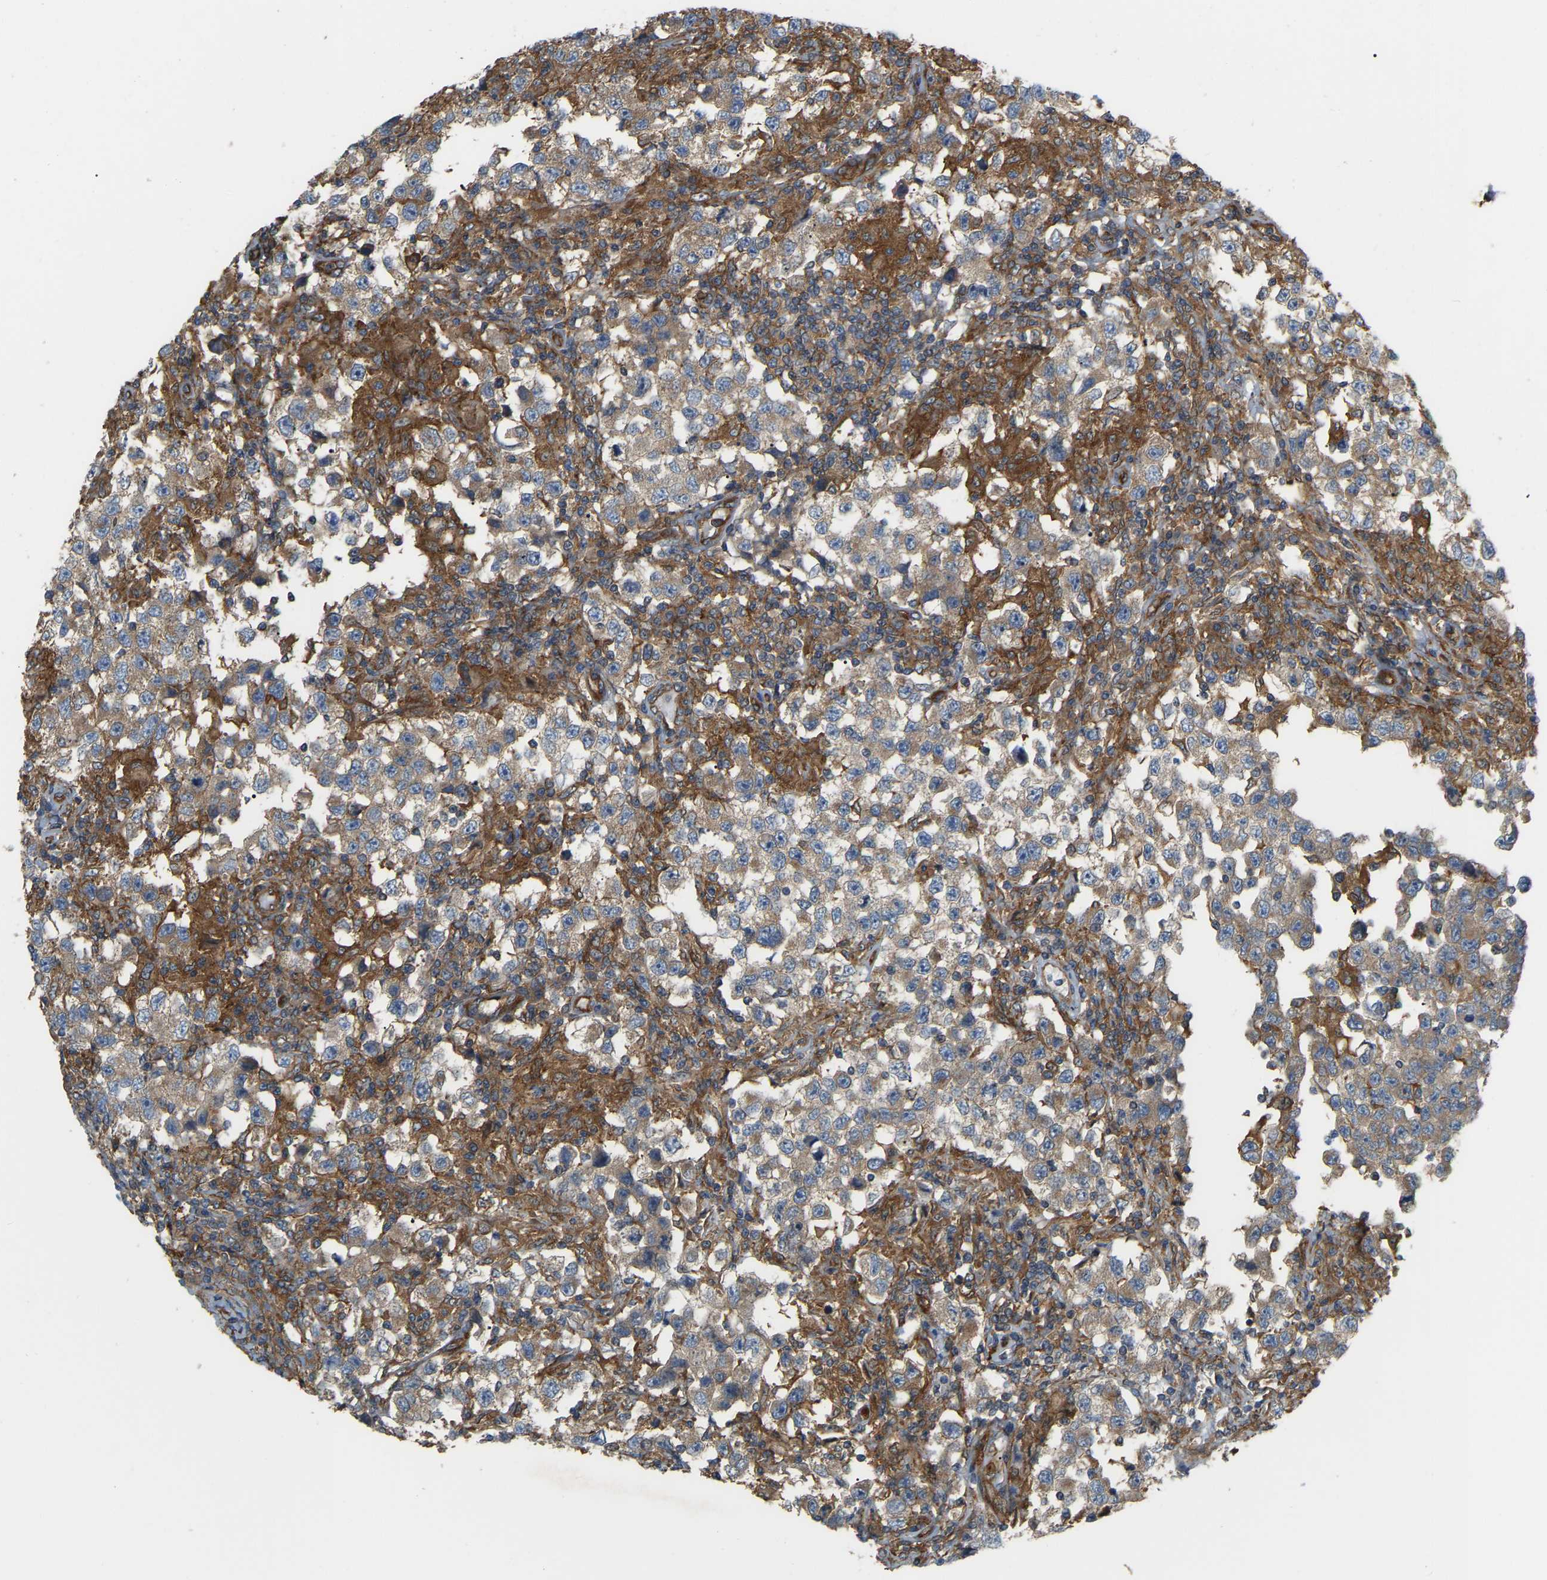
{"staining": {"intensity": "weak", "quantity": ">75%", "location": "cytoplasmic/membranous"}, "tissue": "testis cancer", "cell_type": "Tumor cells", "image_type": "cancer", "snomed": [{"axis": "morphology", "description": "Carcinoma, Embryonal, NOS"}, {"axis": "topography", "description": "Testis"}], "caption": "Testis cancer (embryonal carcinoma) stained with a brown dye demonstrates weak cytoplasmic/membranous positive positivity in approximately >75% of tumor cells.", "gene": "PICALM", "patient": {"sex": "male", "age": 21}}